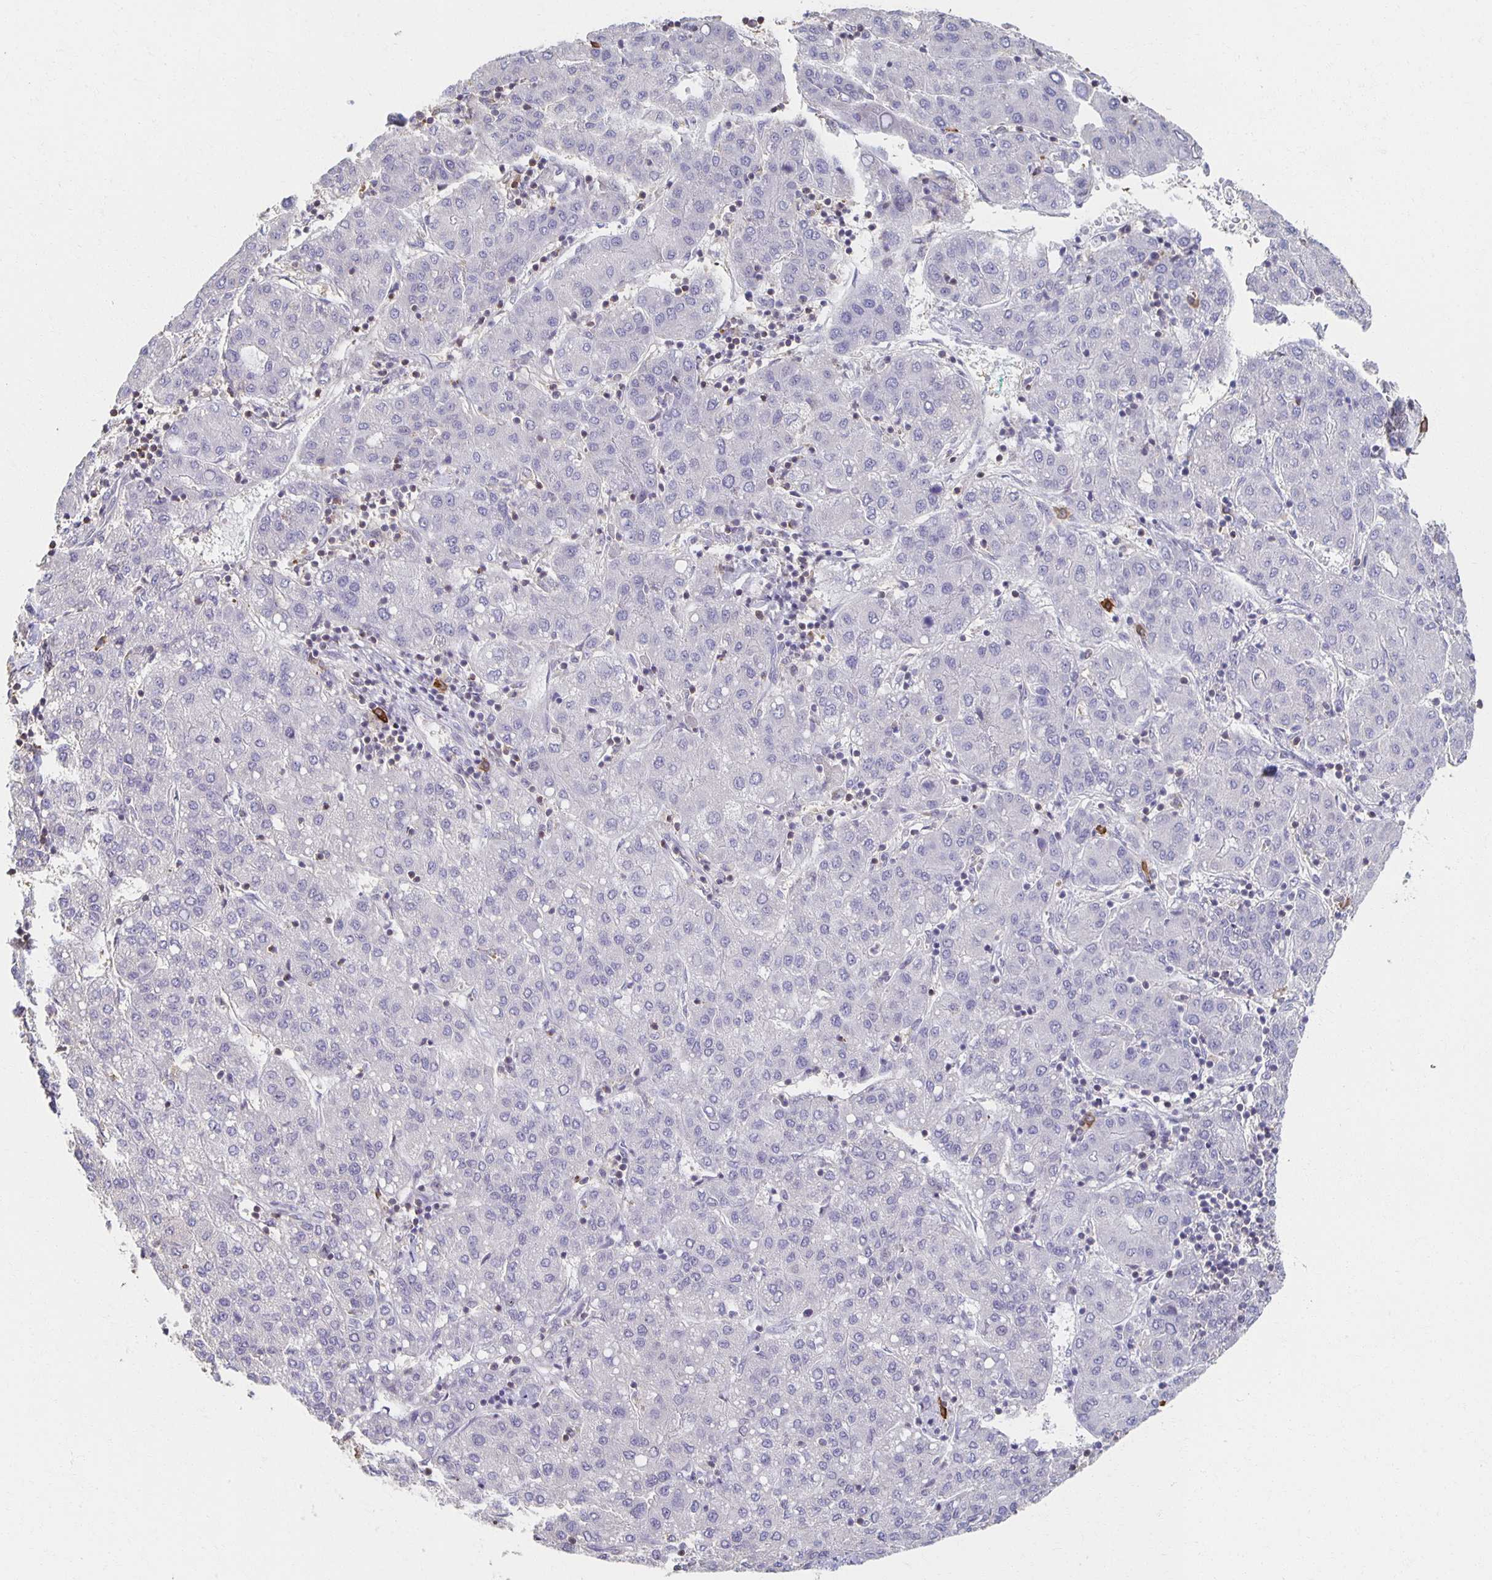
{"staining": {"intensity": "negative", "quantity": "none", "location": "none"}, "tissue": "liver cancer", "cell_type": "Tumor cells", "image_type": "cancer", "snomed": [{"axis": "morphology", "description": "Carcinoma, Hepatocellular, NOS"}, {"axis": "topography", "description": "Liver"}], "caption": "Immunohistochemistry image of neoplastic tissue: human liver cancer stained with DAB exhibits no significant protein staining in tumor cells.", "gene": "ZNF692", "patient": {"sex": "male", "age": 65}}